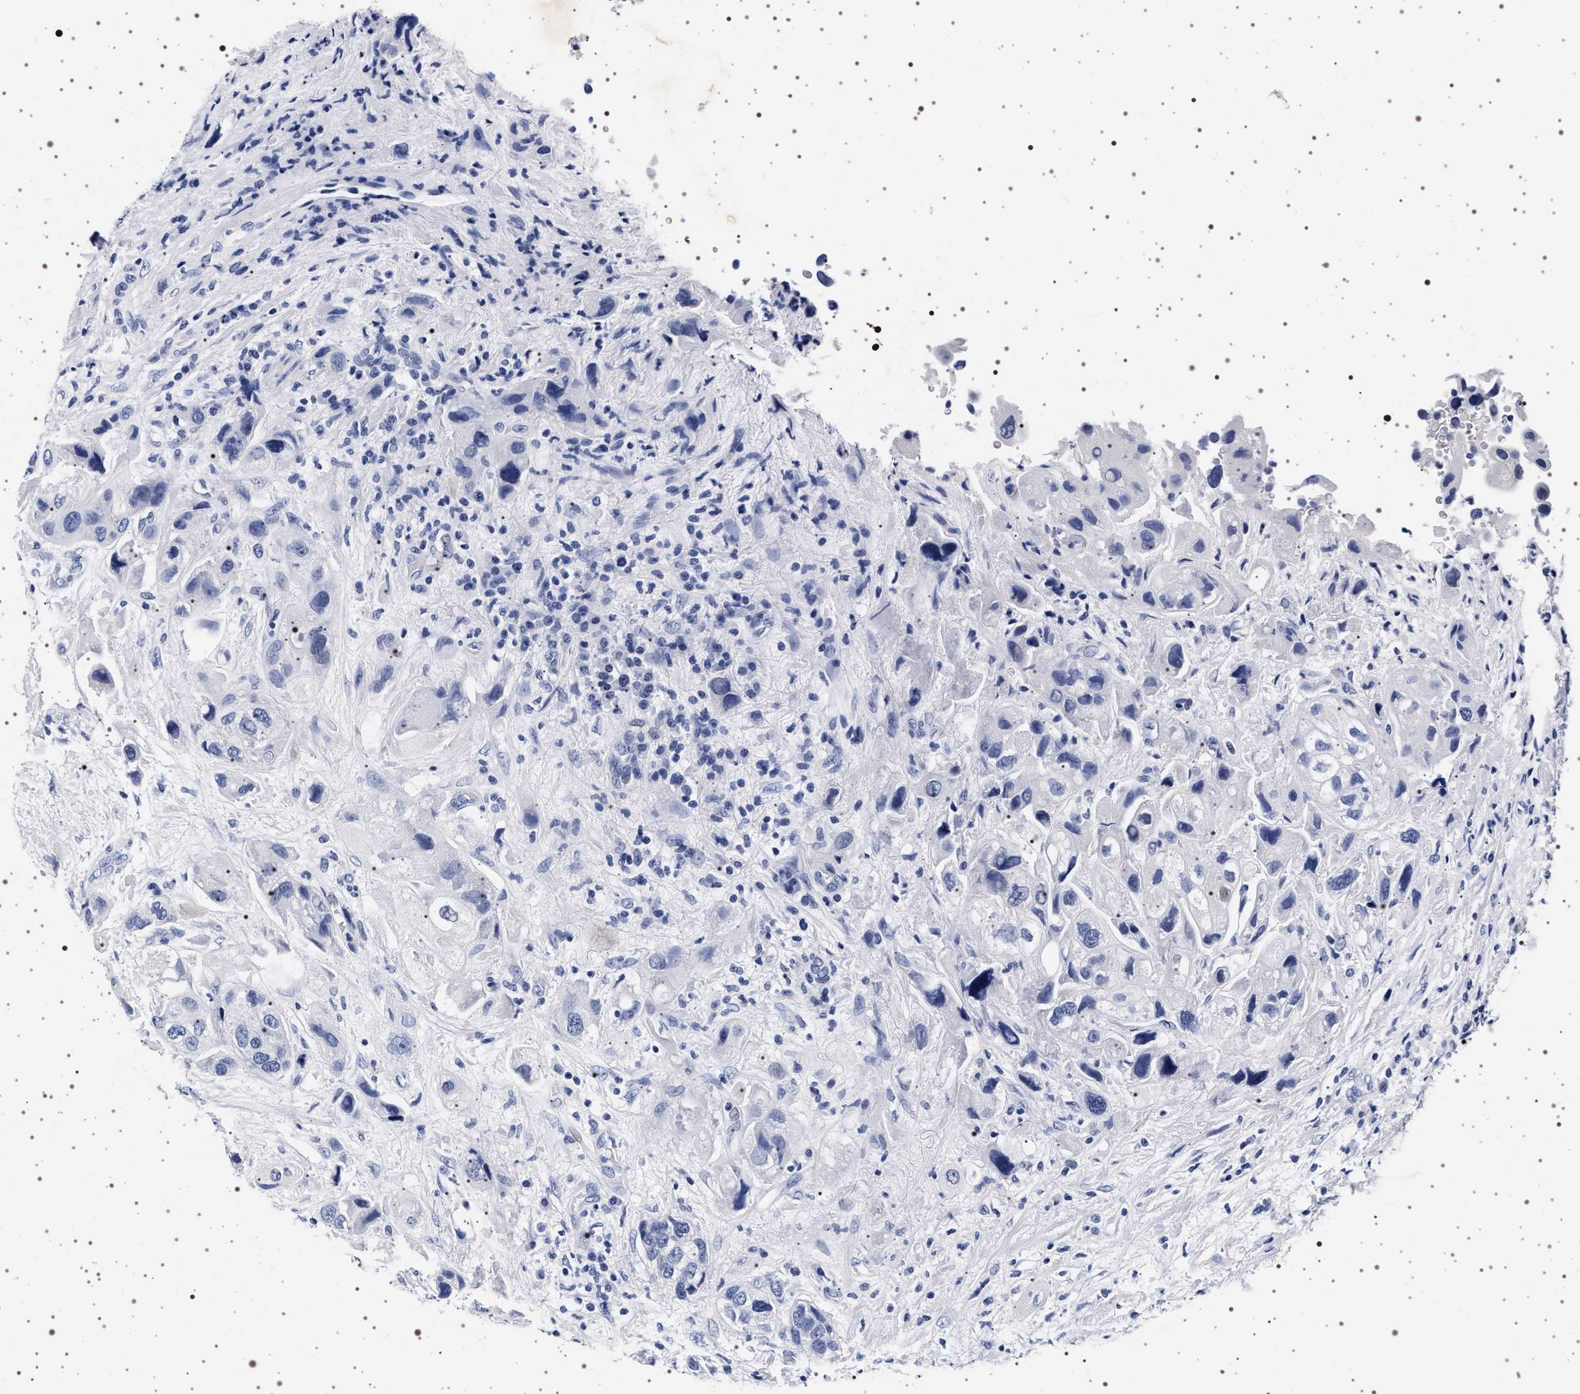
{"staining": {"intensity": "negative", "quantity": "none", "location": "none"}, "tissue": "urothelial cancer", "cell_type": "Tumor cells", "image_type": "cancer", "snomed": [{"axis": "morphology", "description": "Urothelial carcinoma, High grade"}, {"axis": "topography", "description": "Urinary bladder"}], "caption": "Immunohistochemistry image of human urothelial carcinoma (high-grade) stained for a protein (brown), which exhibits no expression in tumor cells. The staining was performed using DAB to visualize the protein expression in brown, while the nuclei were stained in blue with hematoxylin (Magnification: 20x).", "gene": "SYN1", "patient": {"sex": "female", "age": 64}}